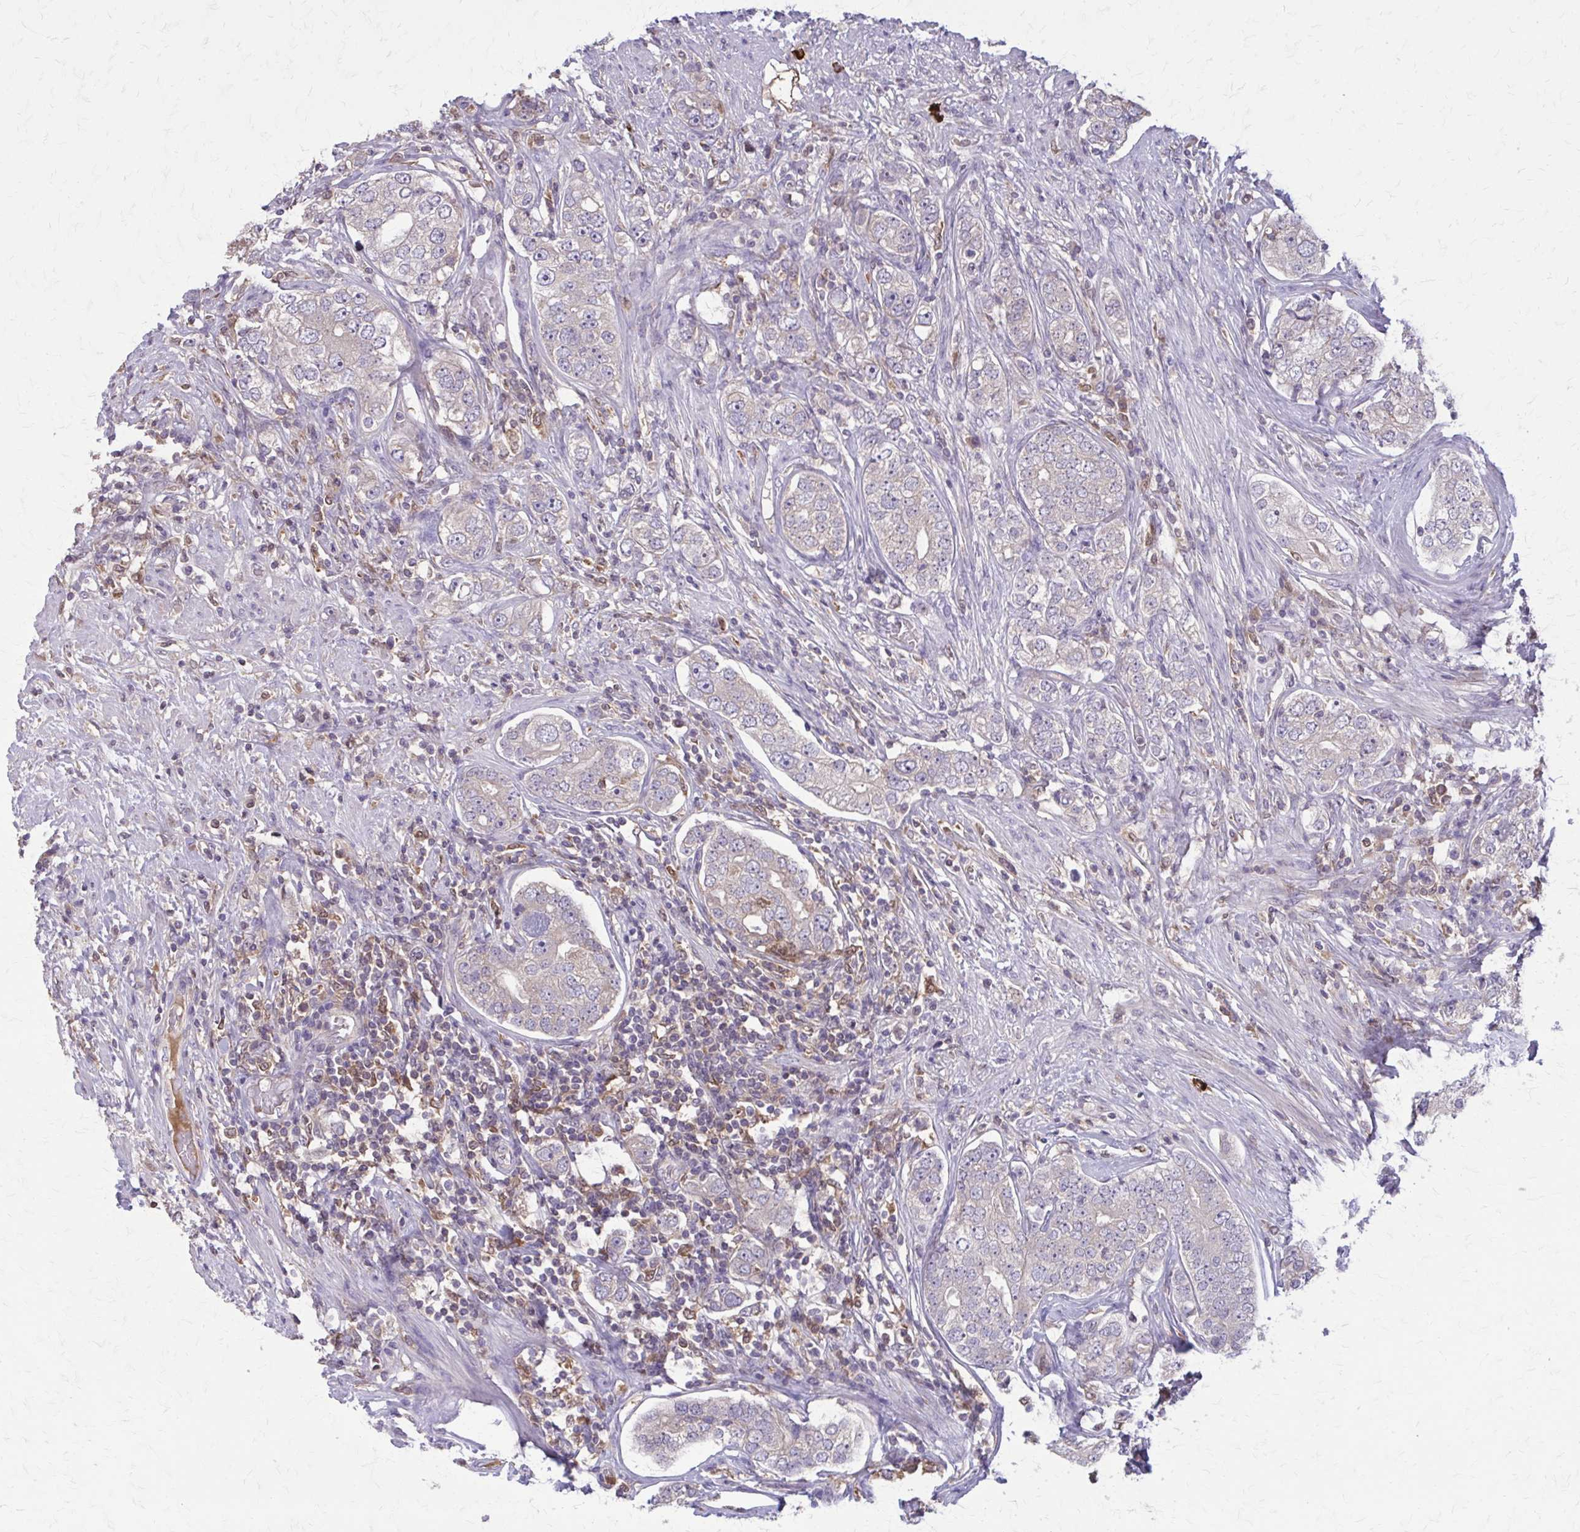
{"staining": {"intensity": "negative", "quantity": "none", "location": "none"}, "tissue": "prostate cancer", "cell_type": "Tumor cells", "image_type": "cancer", "snomed": [{"axis": "morphology", "description": "Adenocarcinoma, High grade"}, {"axis": "topography", "description": "Prostate"}], "caption": "A photomicrograph of adenocarcinoma (high-grade) (prostate) stained for a protein displays no brown staining in tumor cells.", "gene": "NRBF2", "patient": {"sex": "male", "age": 60}}